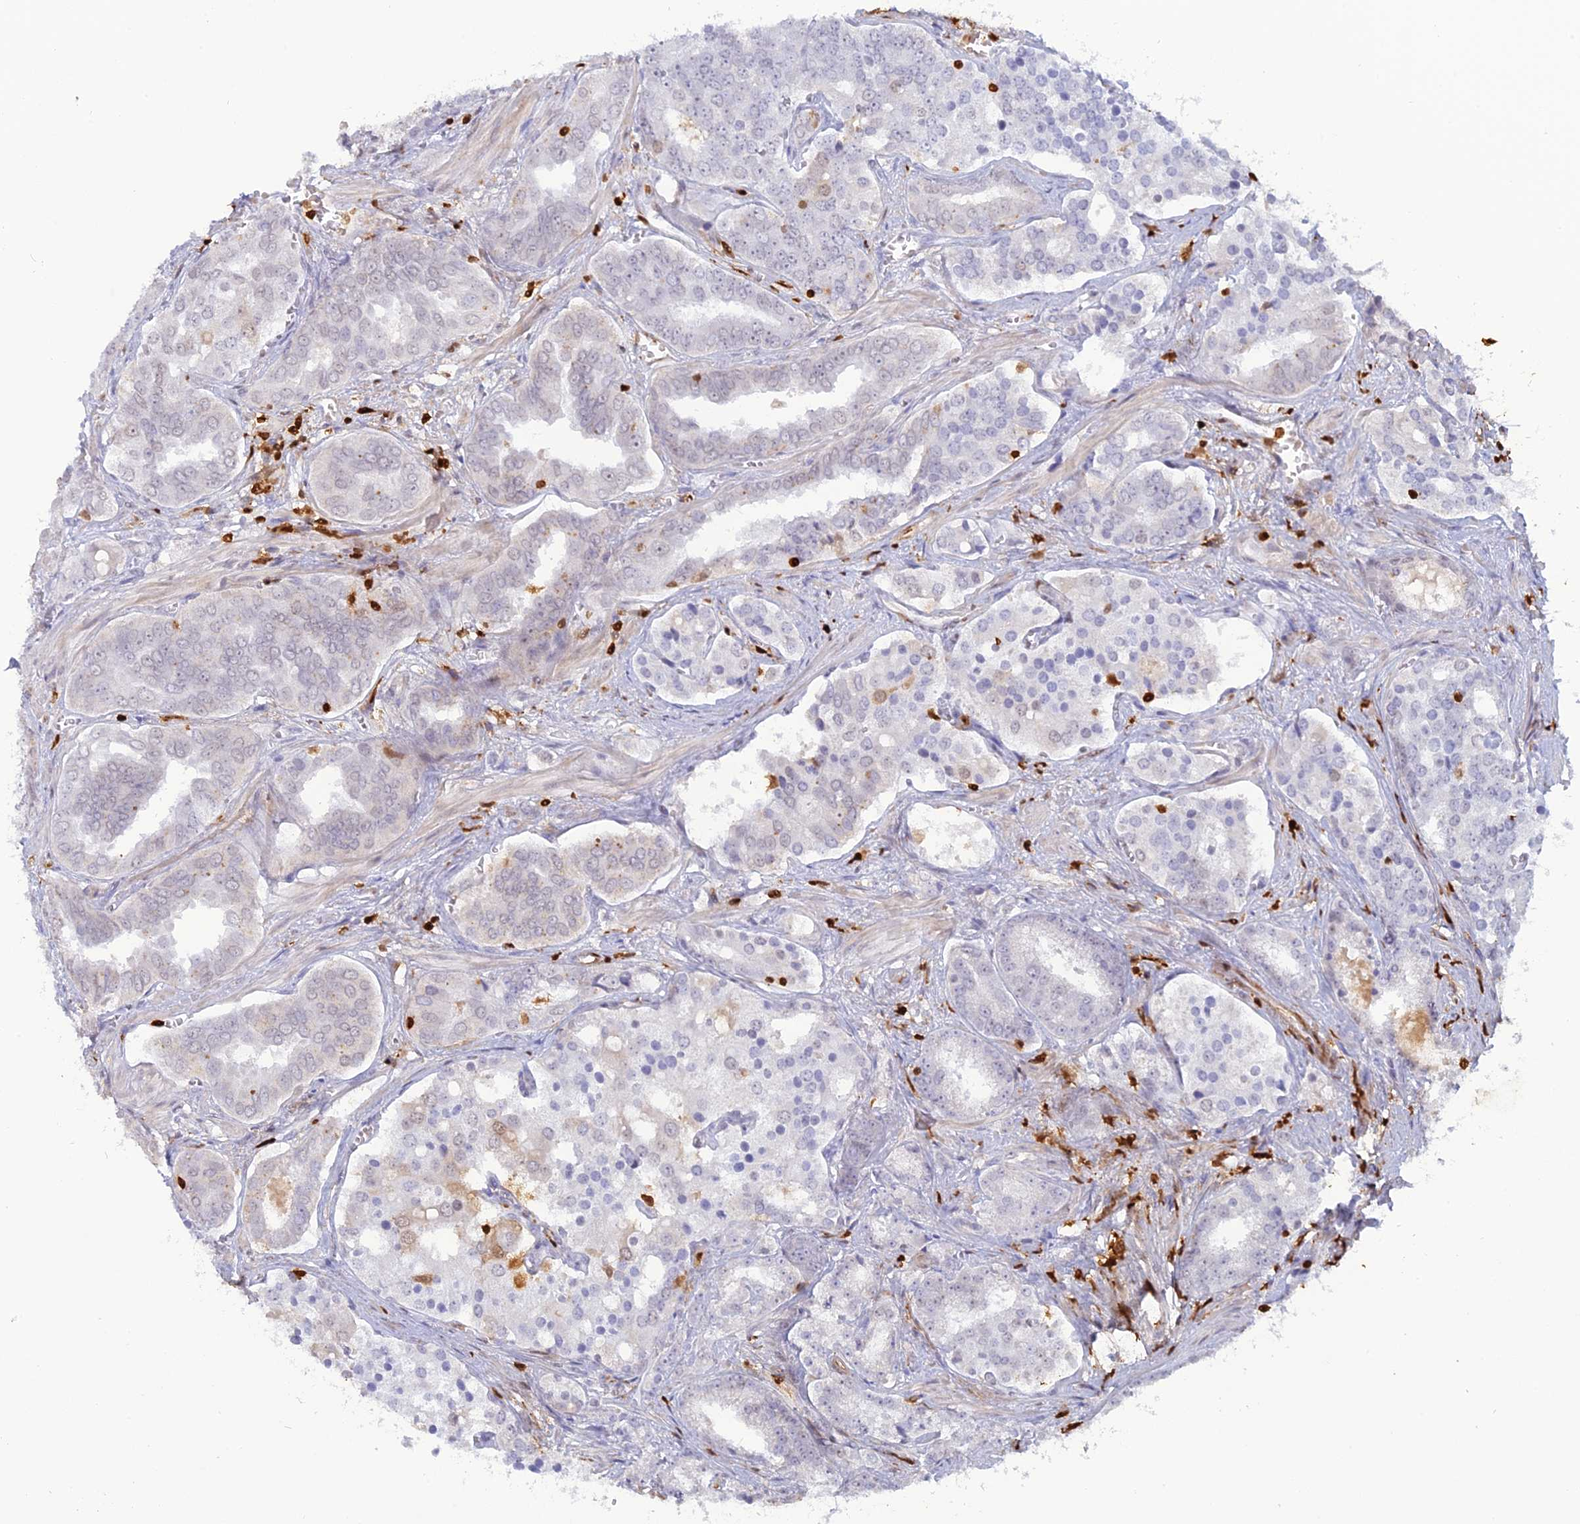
{"staining": {"intensity": "negative", "quantity": "none", "location": "none"}, "tissue": "prostate cancer", "cell_type": "Tumor cells", "image_type": "cancer", "snomed": [{"axis": "morphology", "description": "Adenocarcinoma, High grade"}, {"axis": "topography", "description": "Prostate"}], "caption": "This image is of prostate adenocarcinoma (high-grade) stained with immunohistochemistry (IHC) to label a protein in brown with the nuclei are counter-stained blue. There is no expression in tumor cells.", "gene": "PGBD4", "patient": {"sex": "male", "age": 67}}